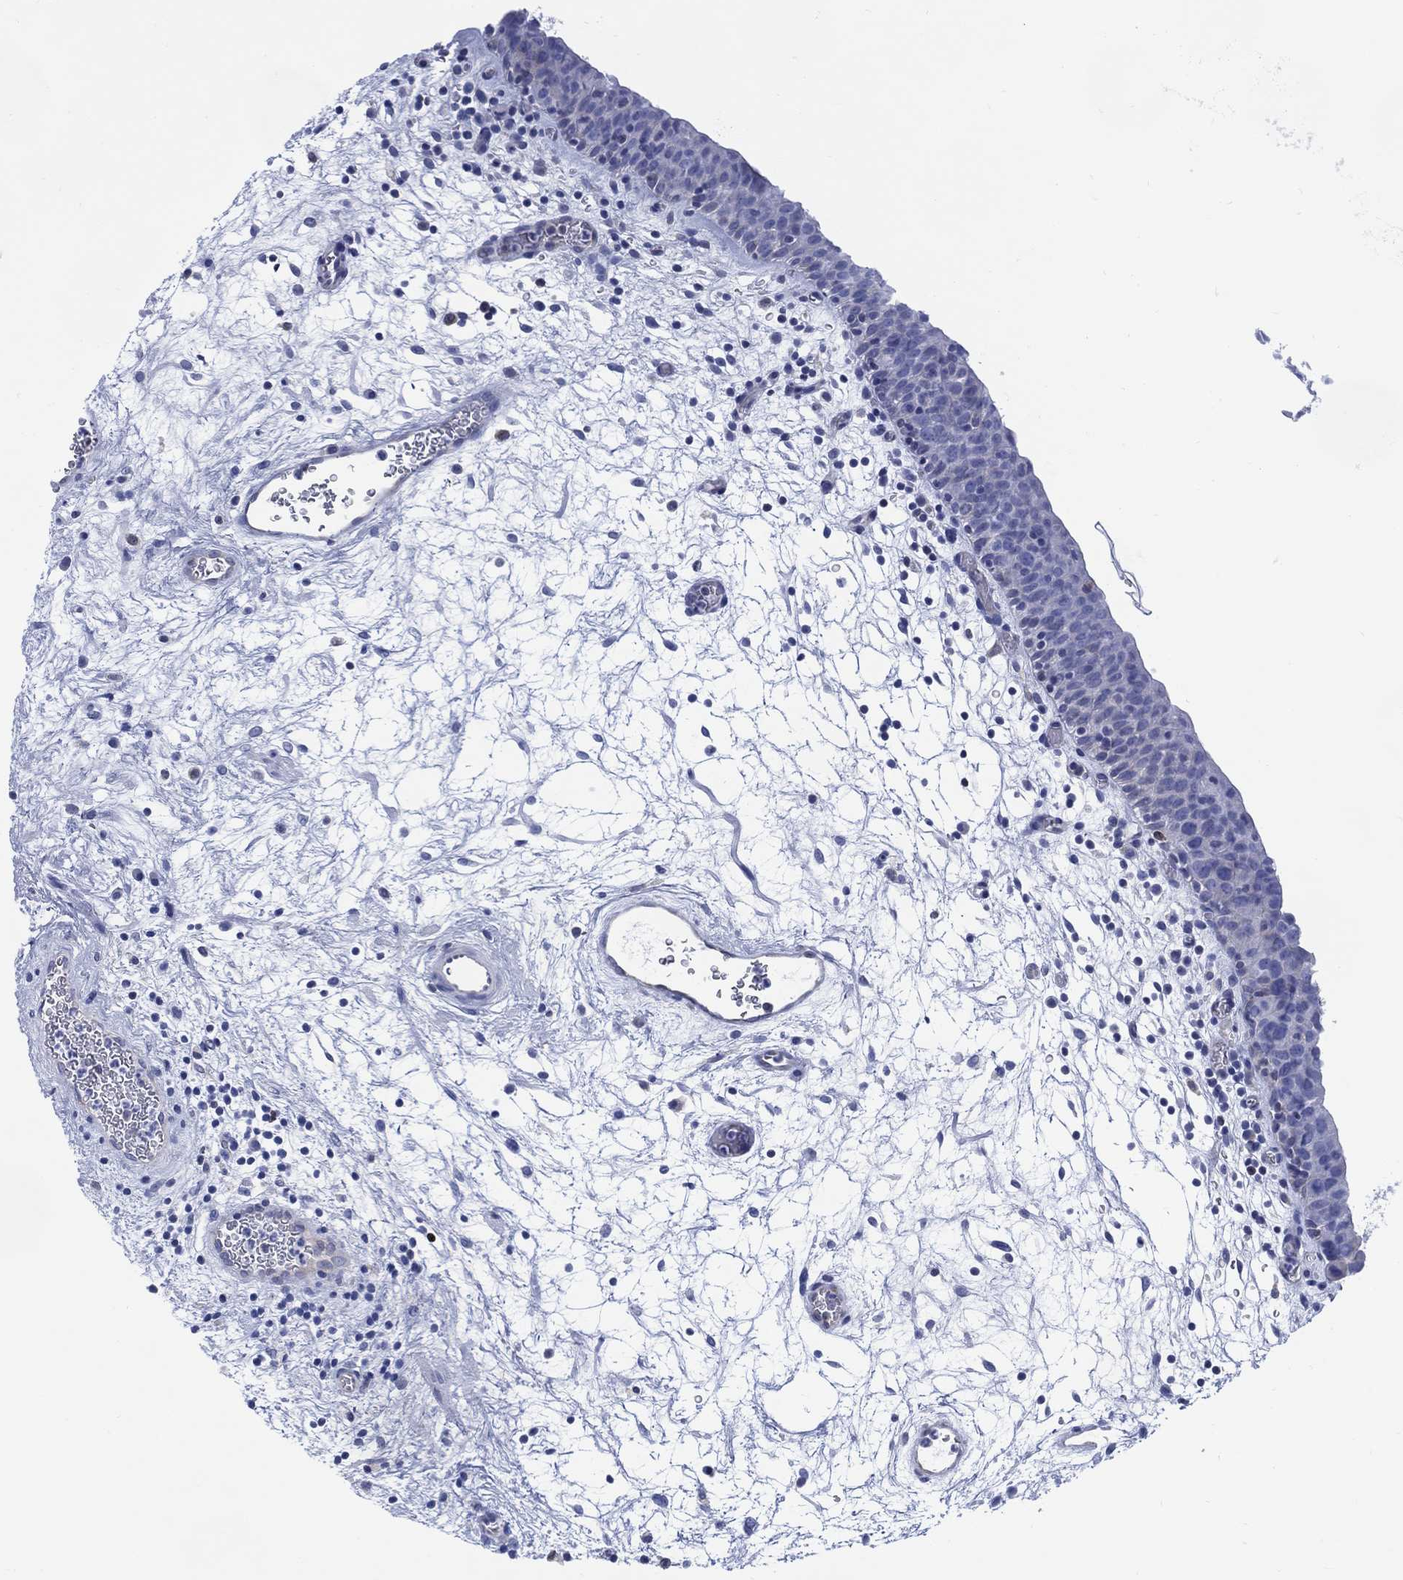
{"staining": {"intensity": "negative", "quantity": "none", "location": "none"}, "tissue": "urinary bladder", "cell_type": "Urothelial cells", "image_type": "normal", "snomed": [{"axis": "morphology", "description": "Normal tissue, NOS"}, {"axis": "topography", "description": "Urinary bladder"}], "caption": "Immunohistochemistry (IHC) image of unremarkable urinary bladder: human urinary bladder stained with DAB (3,3'-diaminobenzidine) shows no significant protein staining in urothelial cells. The staining is performed using DAB brown chromogen with nuclei counter-stained in using hematoxylin.", "gene": "DDI1", "patient": {"sex": "male", "age": 37}}